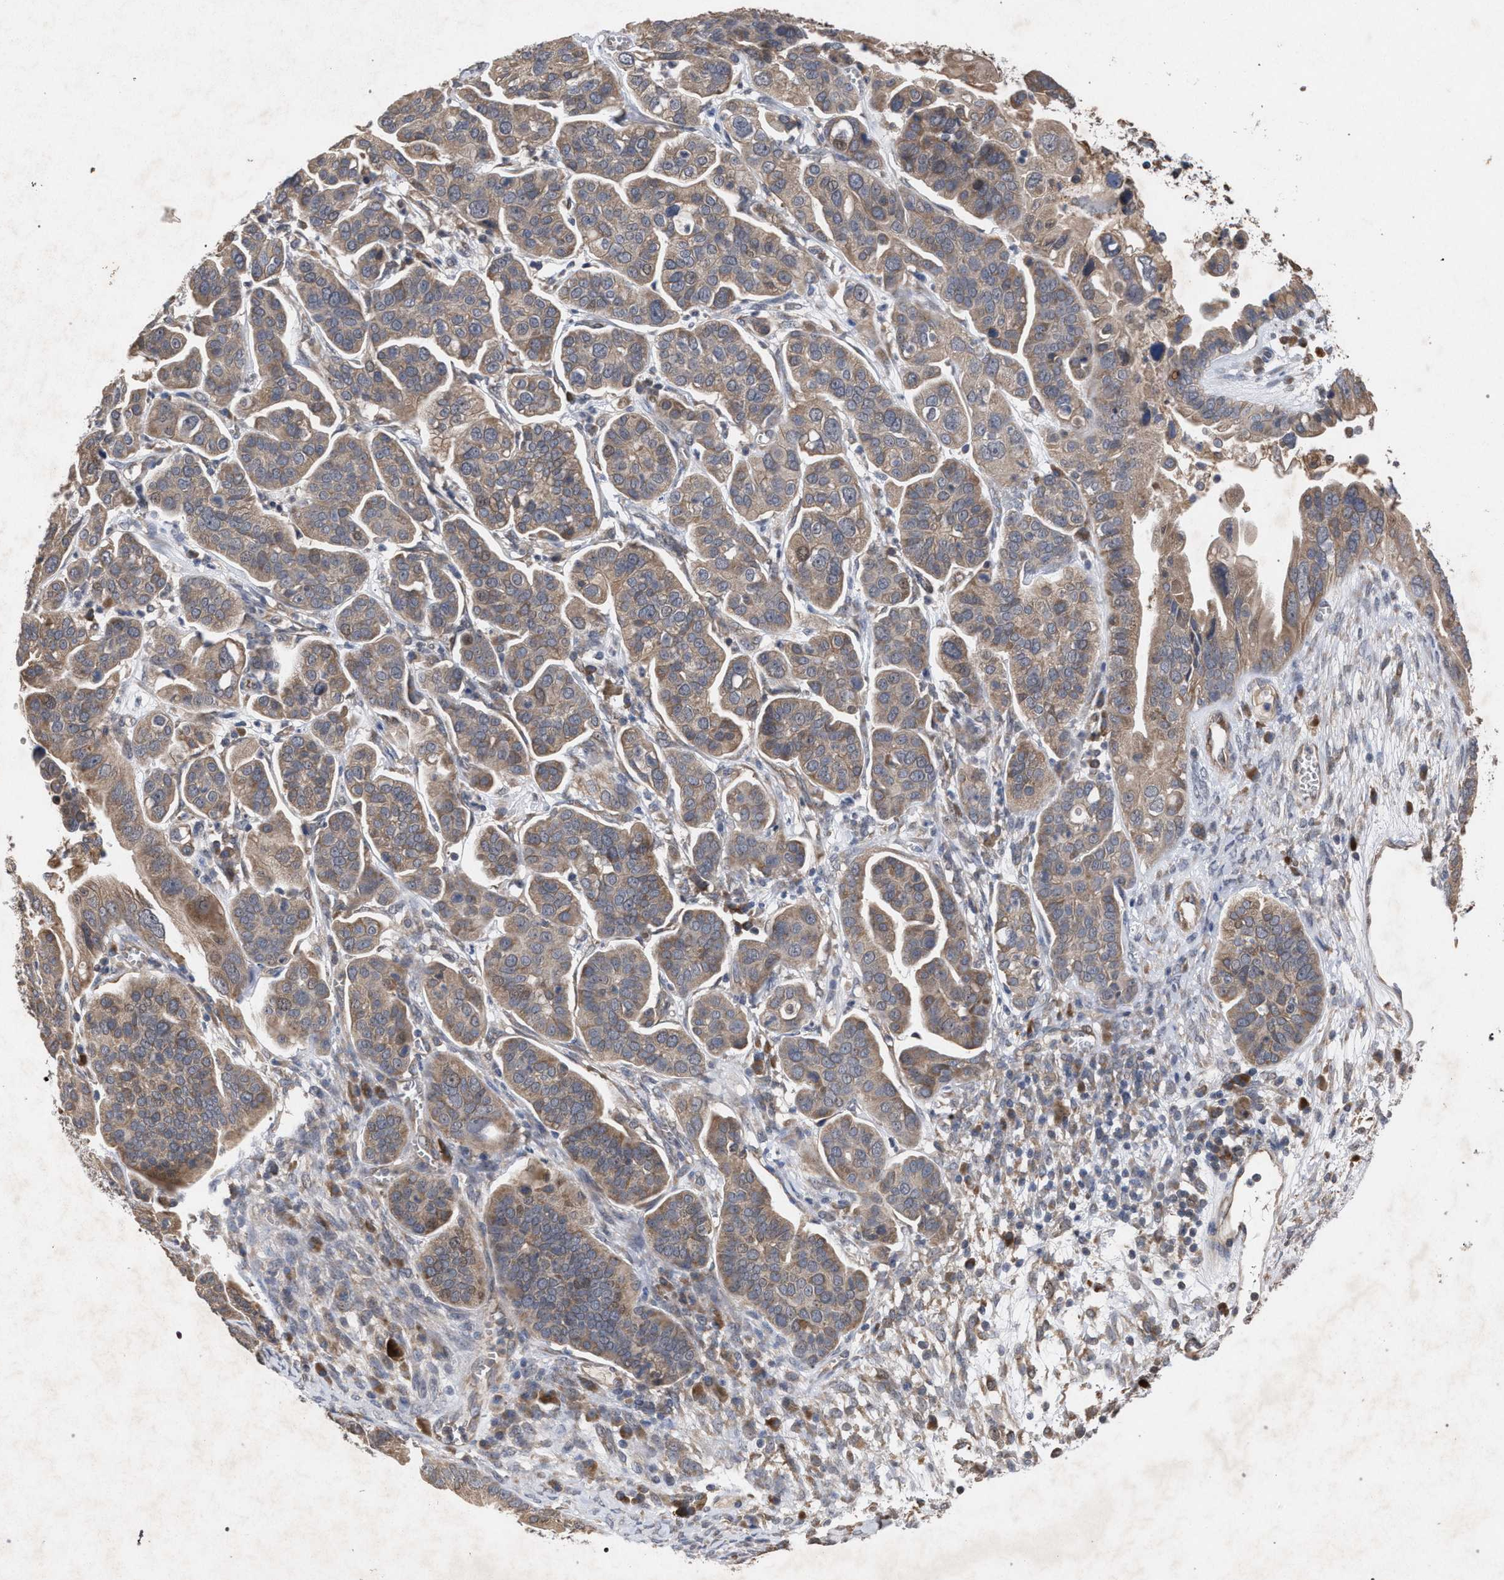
{"staining": {"intensity": "weak", "quantity": ">75%", "location": "cytoplasmic/membranous"}, "tissue": "ovarian cancer", "cell_type": "Tumor cells", "image_type": "cancer", "snomed": [{"axis": "morphology", "description": "Cystadenocarcinoma, serous, NOS"}, {"axis": "topography", "description": "Ovary"}], "caption": "Ovarian cancer (serous cystadenocarcinoma) tissue displays weak cytoplasmic/membranous positivity in approximately >75% of tumor cells", "gene": "SLC4A4", "patient": {"sex": "female", "age": 56}}